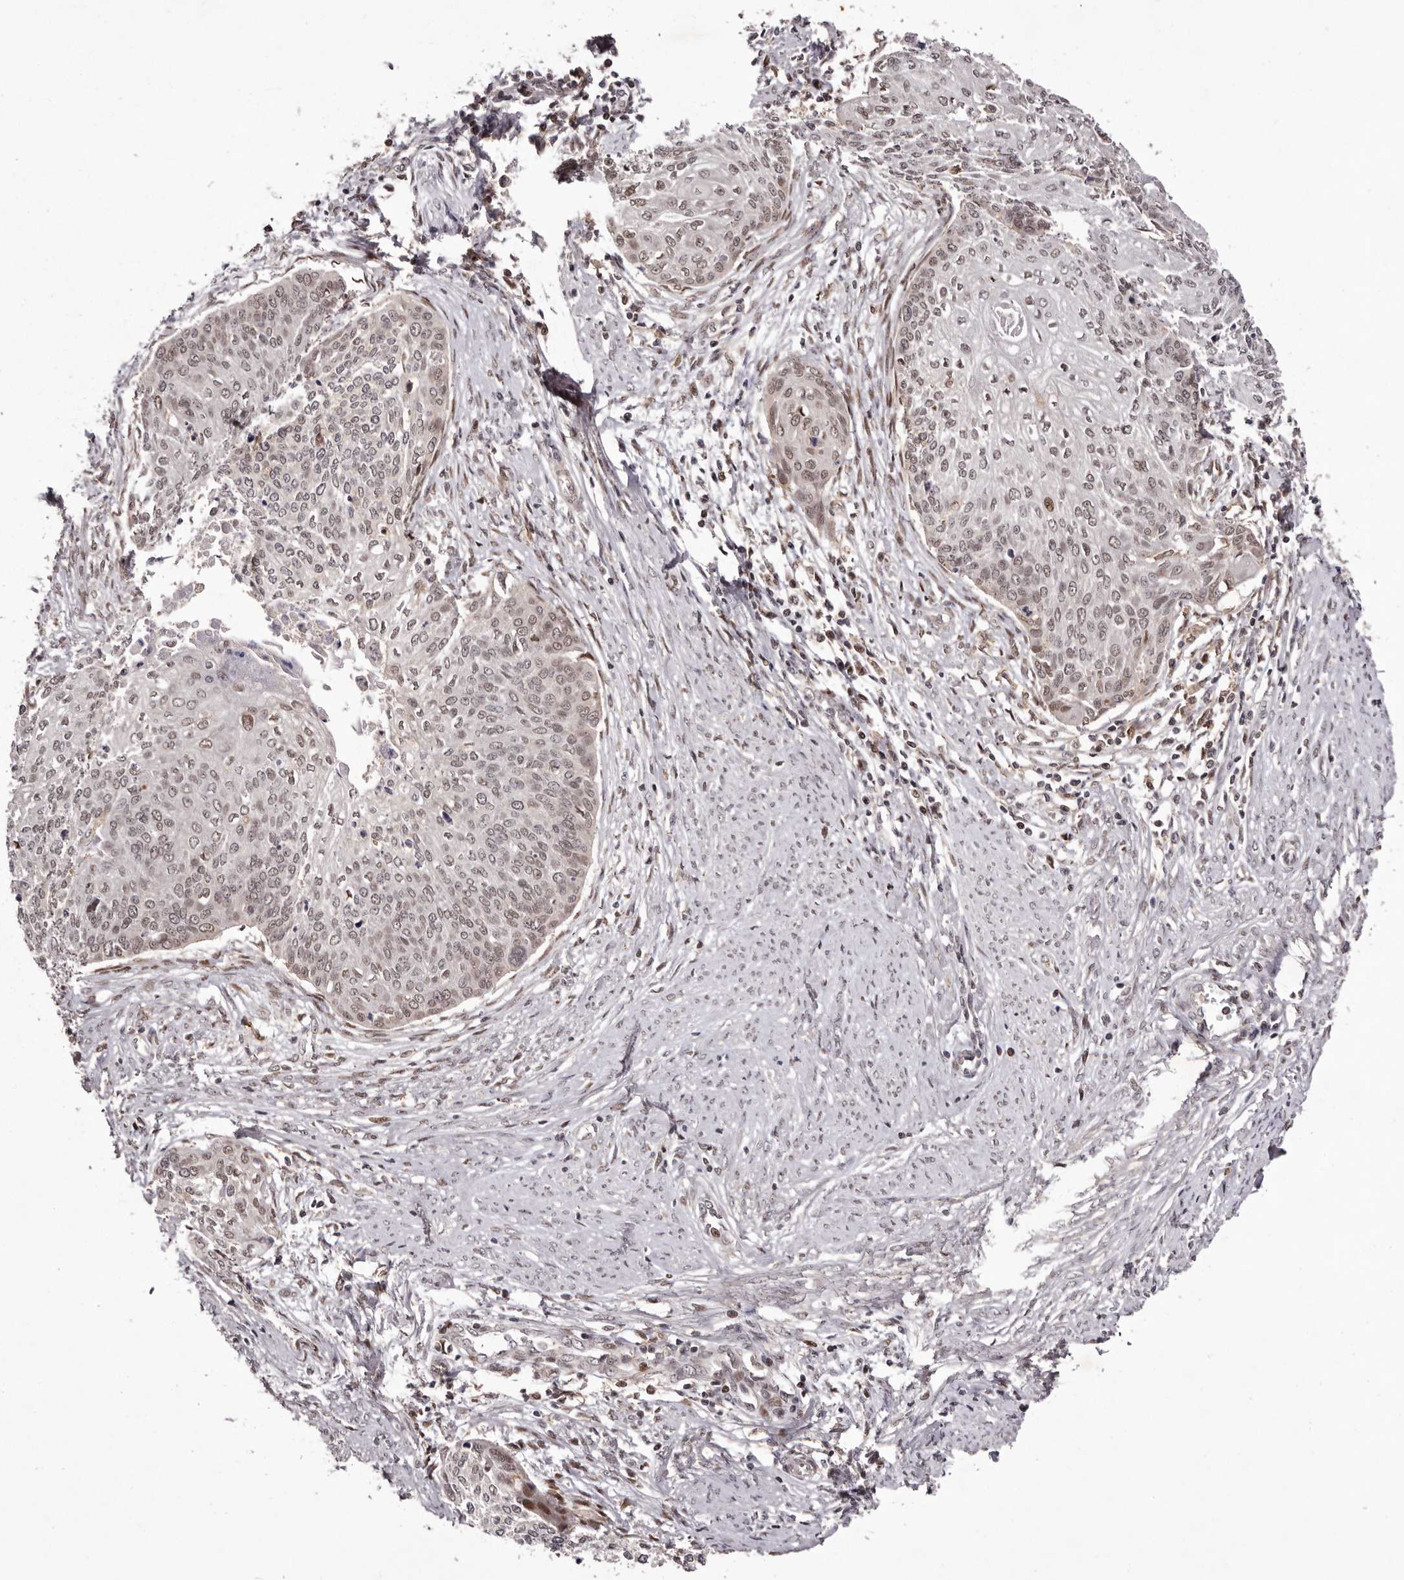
{"staining": {"intensity": "weak", "quantity": "<25%", "location": "nuclear"}, "tissue": "cervical cancer", "cell_type": "Tumor cells", "image_type": "cancer", "snomed": [{"axis": "morphology", "description": "Squamous cell carcinoma, NOS"}, {"axis": "topography", "description": "Cervix"}], "caption": "A micrograph of human cervical cancer (squamous cell carcinoma) is negative for staining in tumor cells. The staining is performed using DAB brown chromogen with nuclei counter-stained in using hematoxylin.", "gene": "FBXO5", "patient": {"sex": "female", "age": 37}}